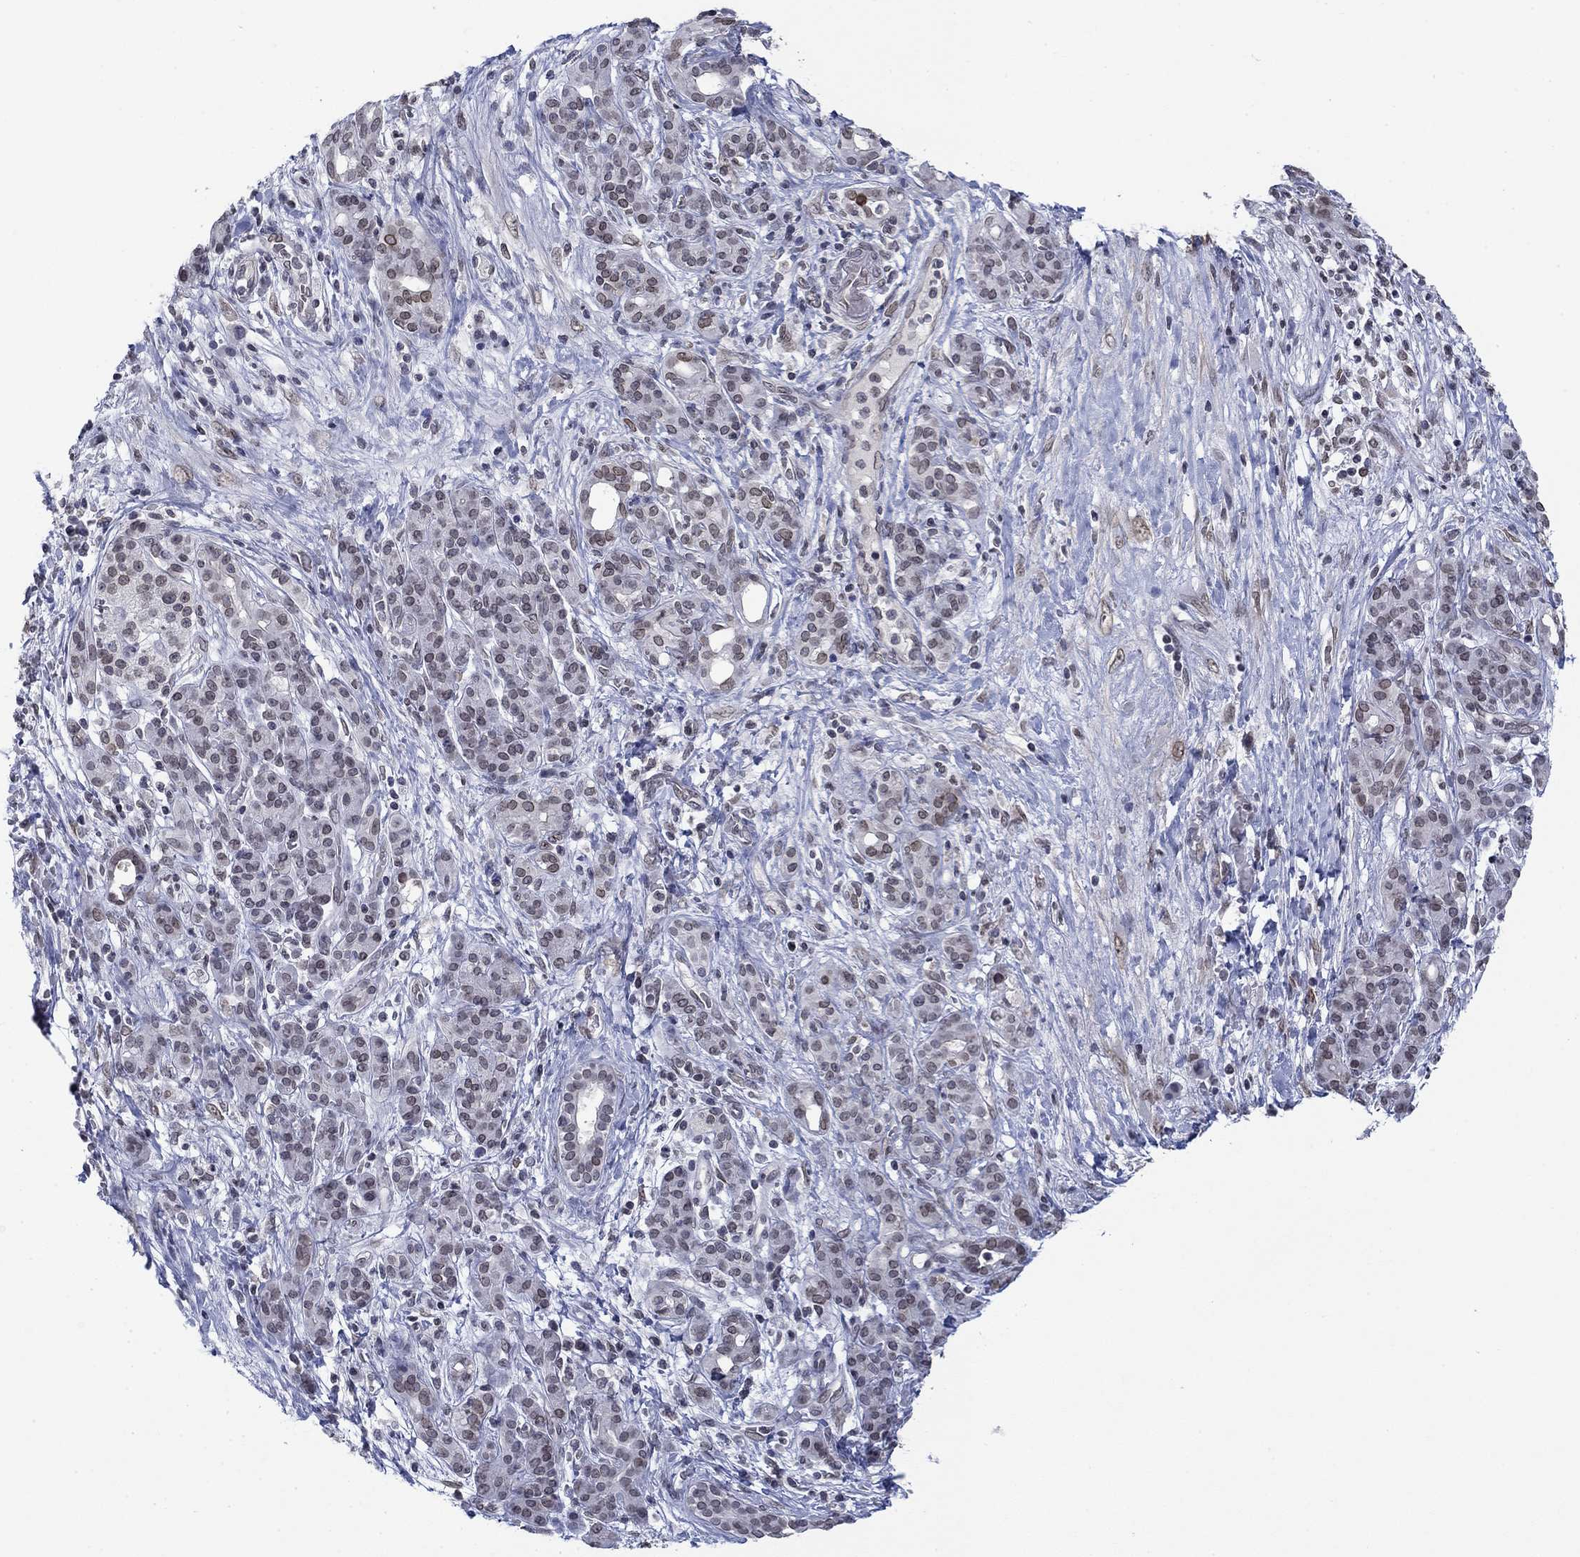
{"staining": {"intensity": "strong", "quantity": "<25%", "location": "cytoplasmic/membranous,nuclear"}, "tissue": "pancreatic cancer", "cell_type": "Tumor cells", "image_type": "cancer", "snomed": [{"axis": "morphology", "description": "Adenocarcinoma, NOS"}, {"axis": "topography", "description": "Pancreas"}], "caption": "Immunohistochemistry (IHC) (DAB (3,3'-diaminobenzidine)) staining of human adenocarcinoma (pancreatic) displays strong cytoplasmic/membranous and nuclear protein positivity in approximately <25% of tumor cells. The staining was performed using DAB to visualize the protein expression in brown, while the nuclei were stained in blue with hematoxylin (Magnification: 20x).", "gene": "TOR1AIP1", "patient": {"sex": "male", "age": 44}}